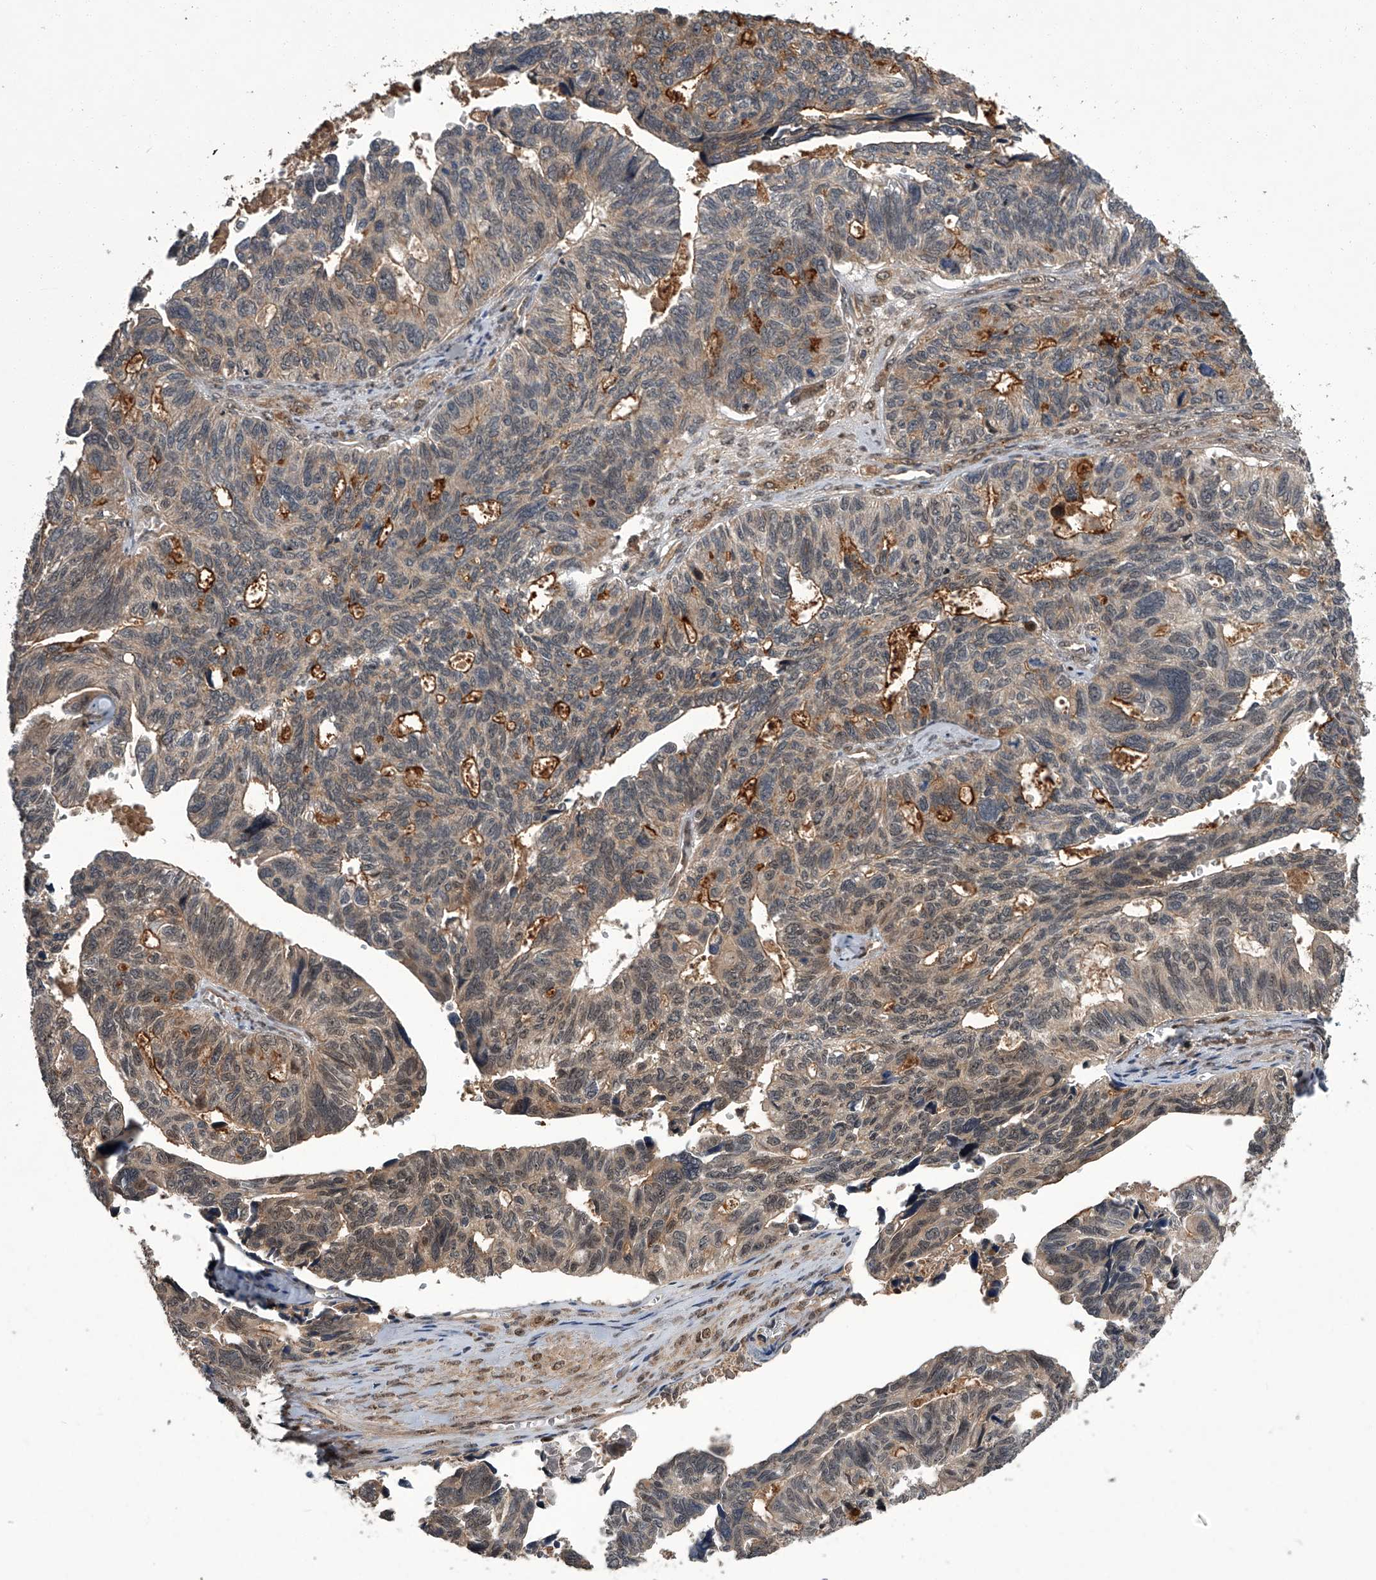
{"staining": {"intensity": "weak", "quantity": ">75%", "location": "cytoplasmic/membranous"}, "tissue": "ovarian cancer", "cell_type": "Tumor cells", "image_type": "cancer", "snomed": [{"axis": "morphology", "description": "Cystadenocarcinoma, serous, NOS"}, {"axis": "topography", "description": "Ovary"}], "caption": "Weak cytoplasmic/membranous positivity for a protein is identified in about >75% of tumor cells of ovarian cancer using immunohistochemistry (IHC).", "gene": "SLC12A8", "patient": {"sex": "female", "age": 79}}